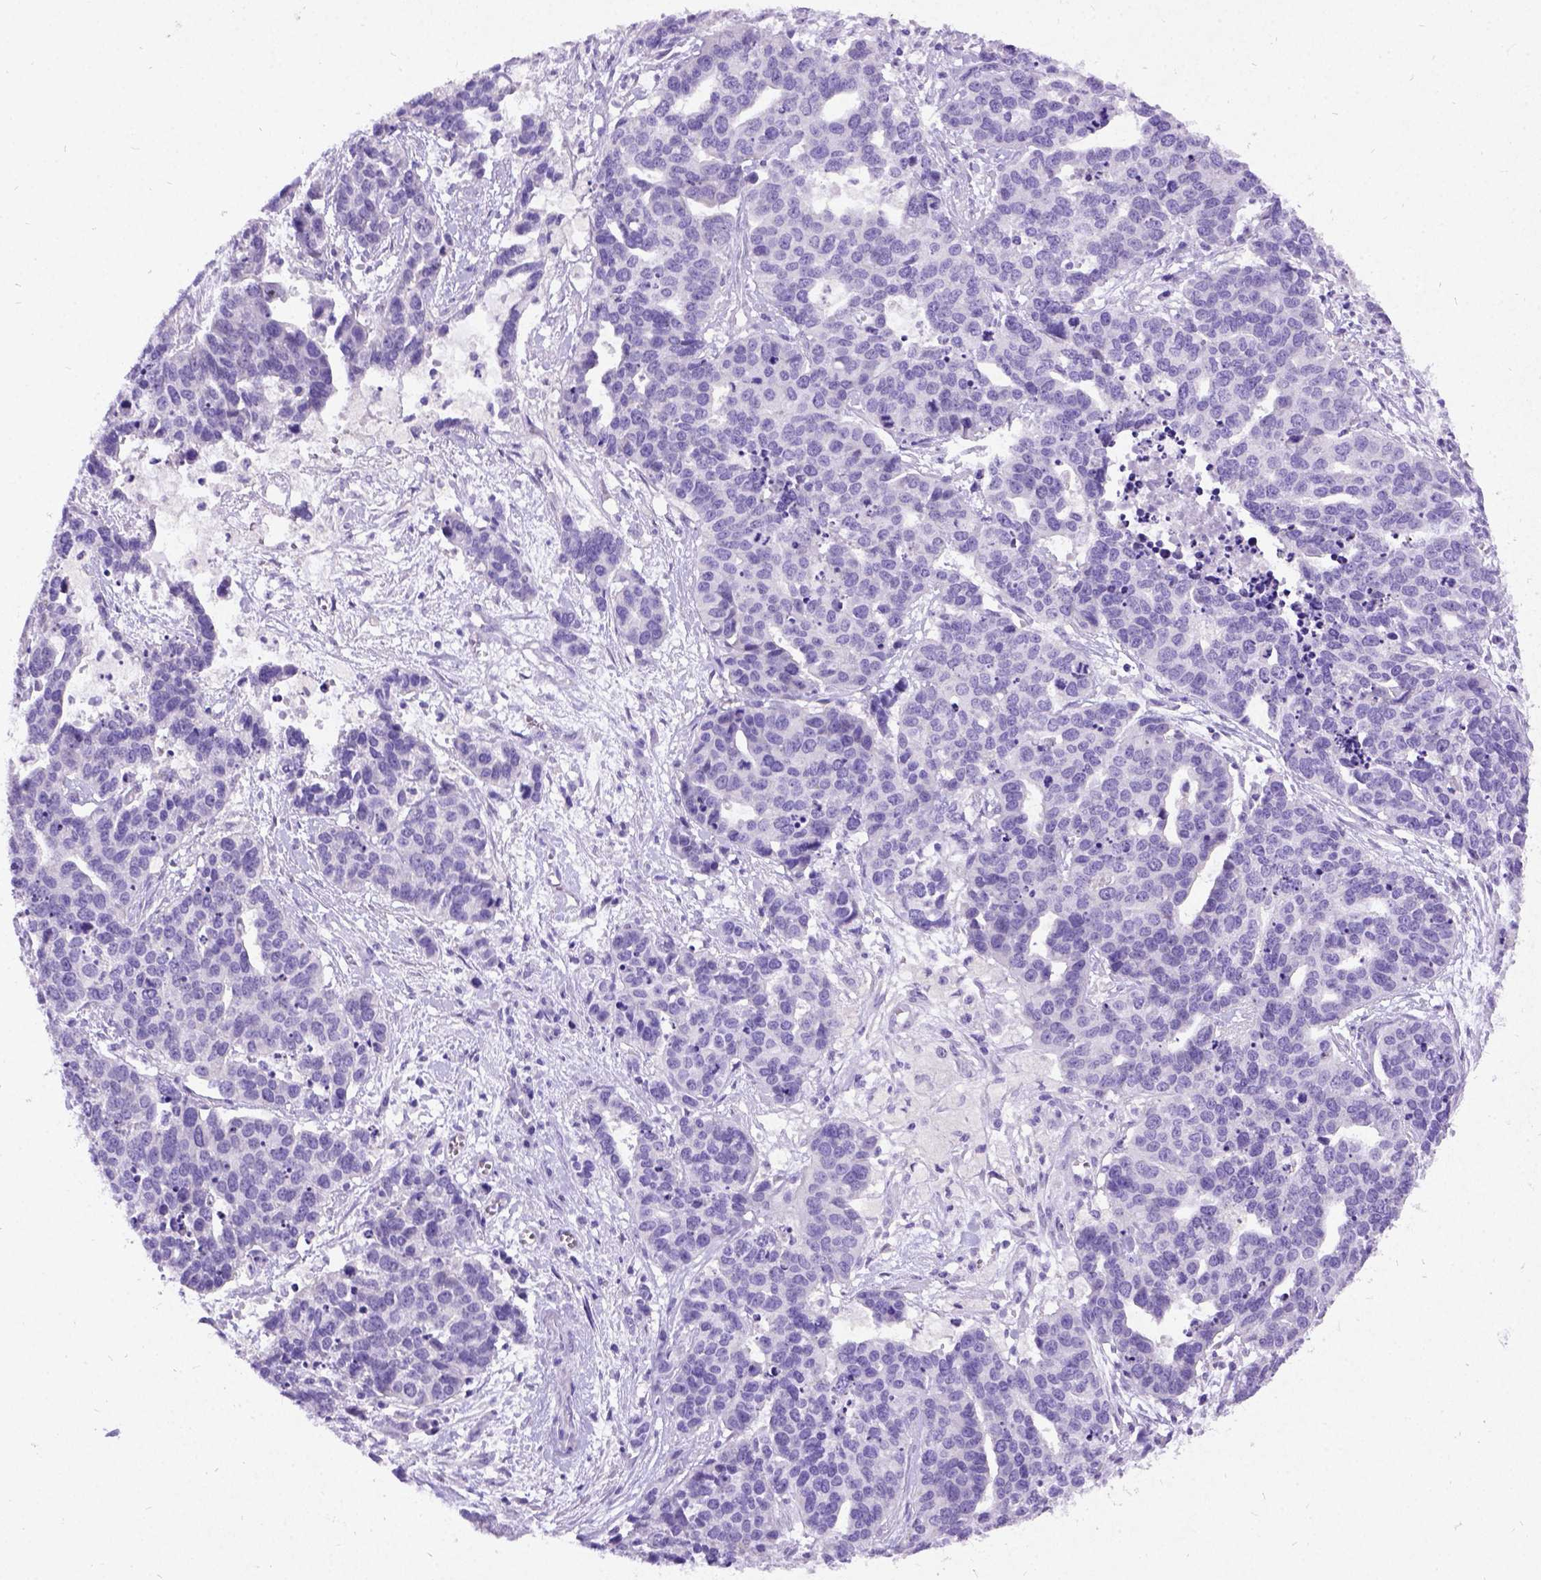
{"staining": {"intensity": "negative", "quantity": "none", "location": "none"}, "tissue": "ovarian cancer", "cell_type": "Tumor cells", "image_type": "cancer", "snomed": [{"axis": "morphology", "description": "Carcinoma, endometroid"}, {"axis": "topography", "description": "Ovary"}], "caption": "Tumor cells show no significant staining in ovarian endometroid carcinoma.", "gene": "NEUROD4", "patient": {"sex": "female", "age": 65}}